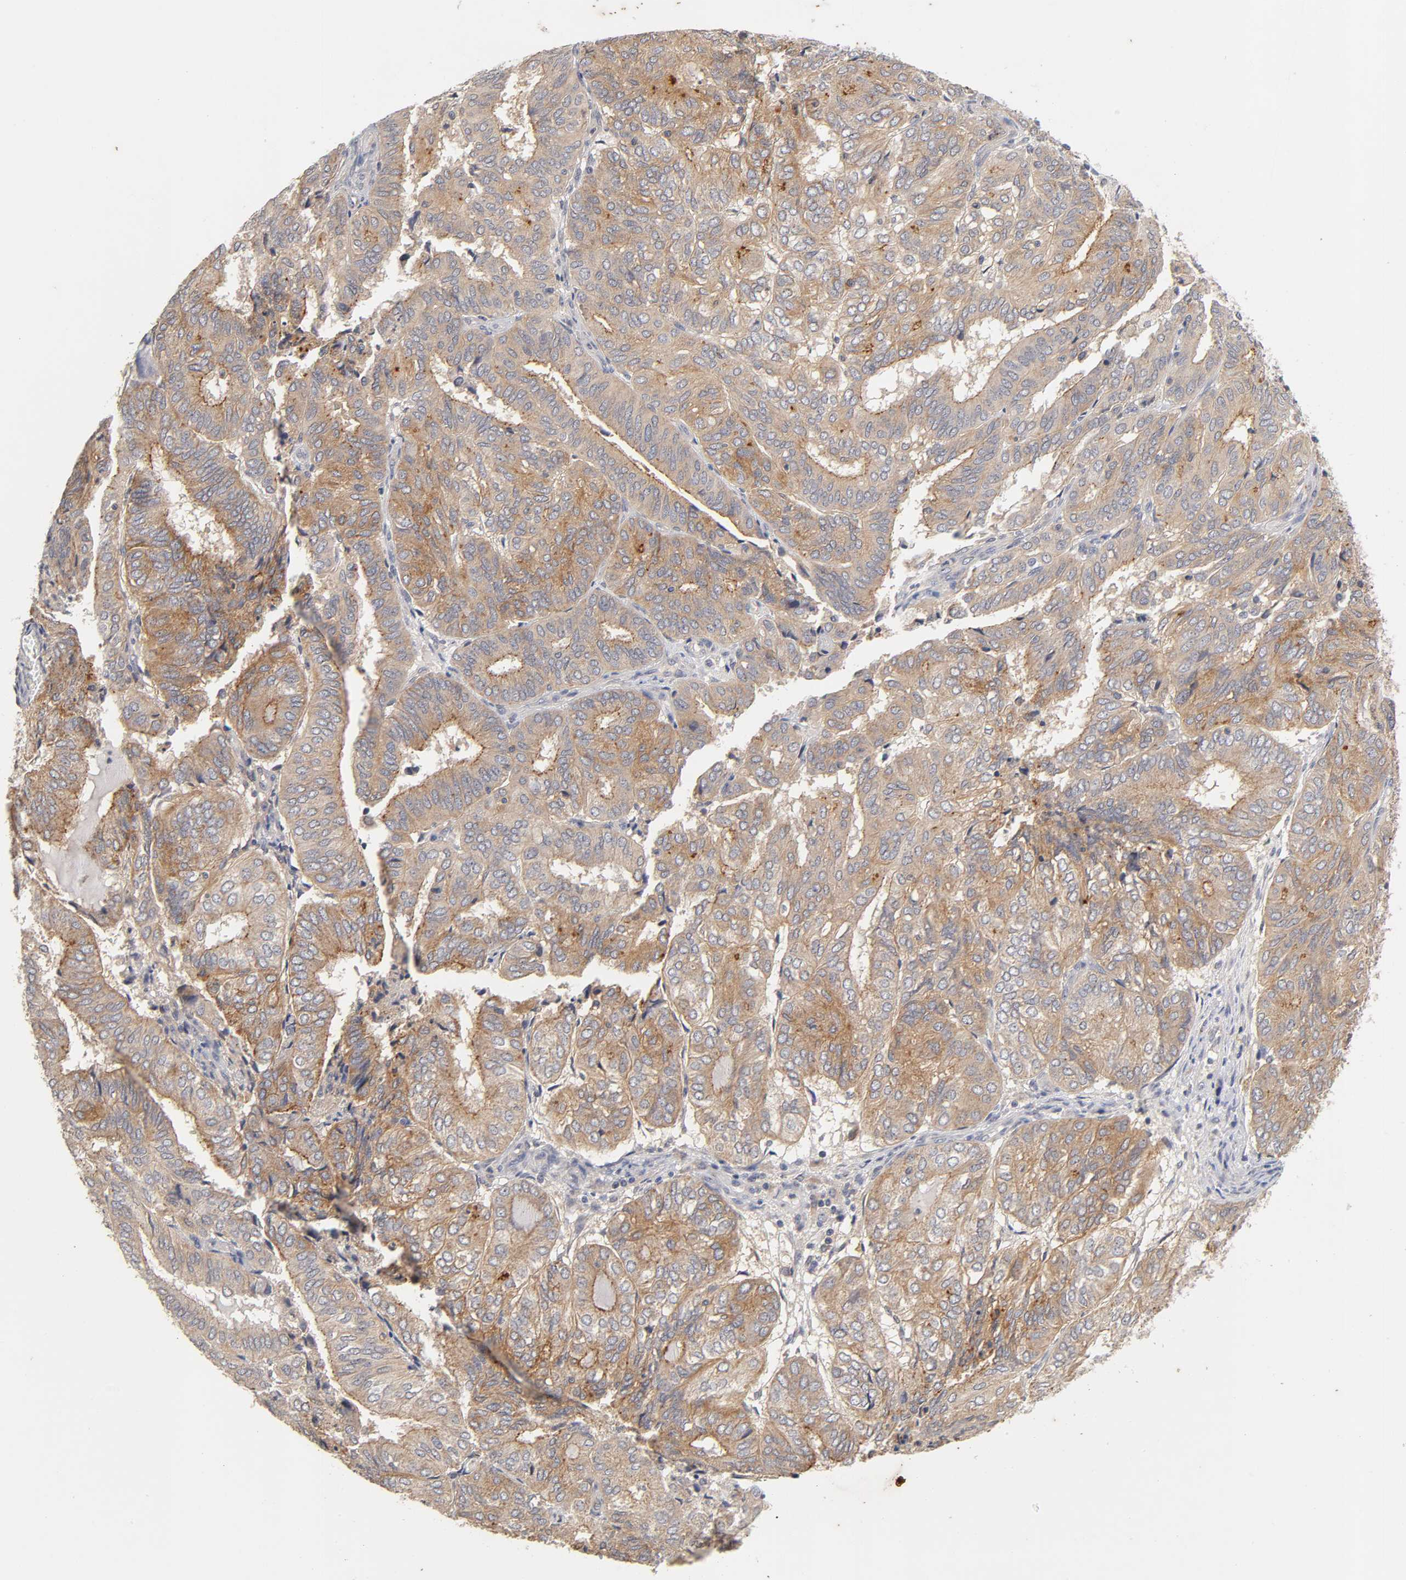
{"staining": {"intensity": "moderate", "quantity": ">75%", "location": "cytoplasmic/membranous"}, "tissue": "endometrial cancer", "cell_type": "Tumor cells", "image_type": "cancer", "snomed": [{"axis": "morphology", "description": "Adenocarcinoma, NOS"}, {"axis": "topography", "description": "Uterus"}], "caption": "Human adenocarcinoma (endometrial) stained for a protein (brown) demonstrates moderate cytoplasmic/membranous positive expression in about >75% of tumor cells.", "gene": "CXADR", "patient": {"sex": "female", "age": 60}}